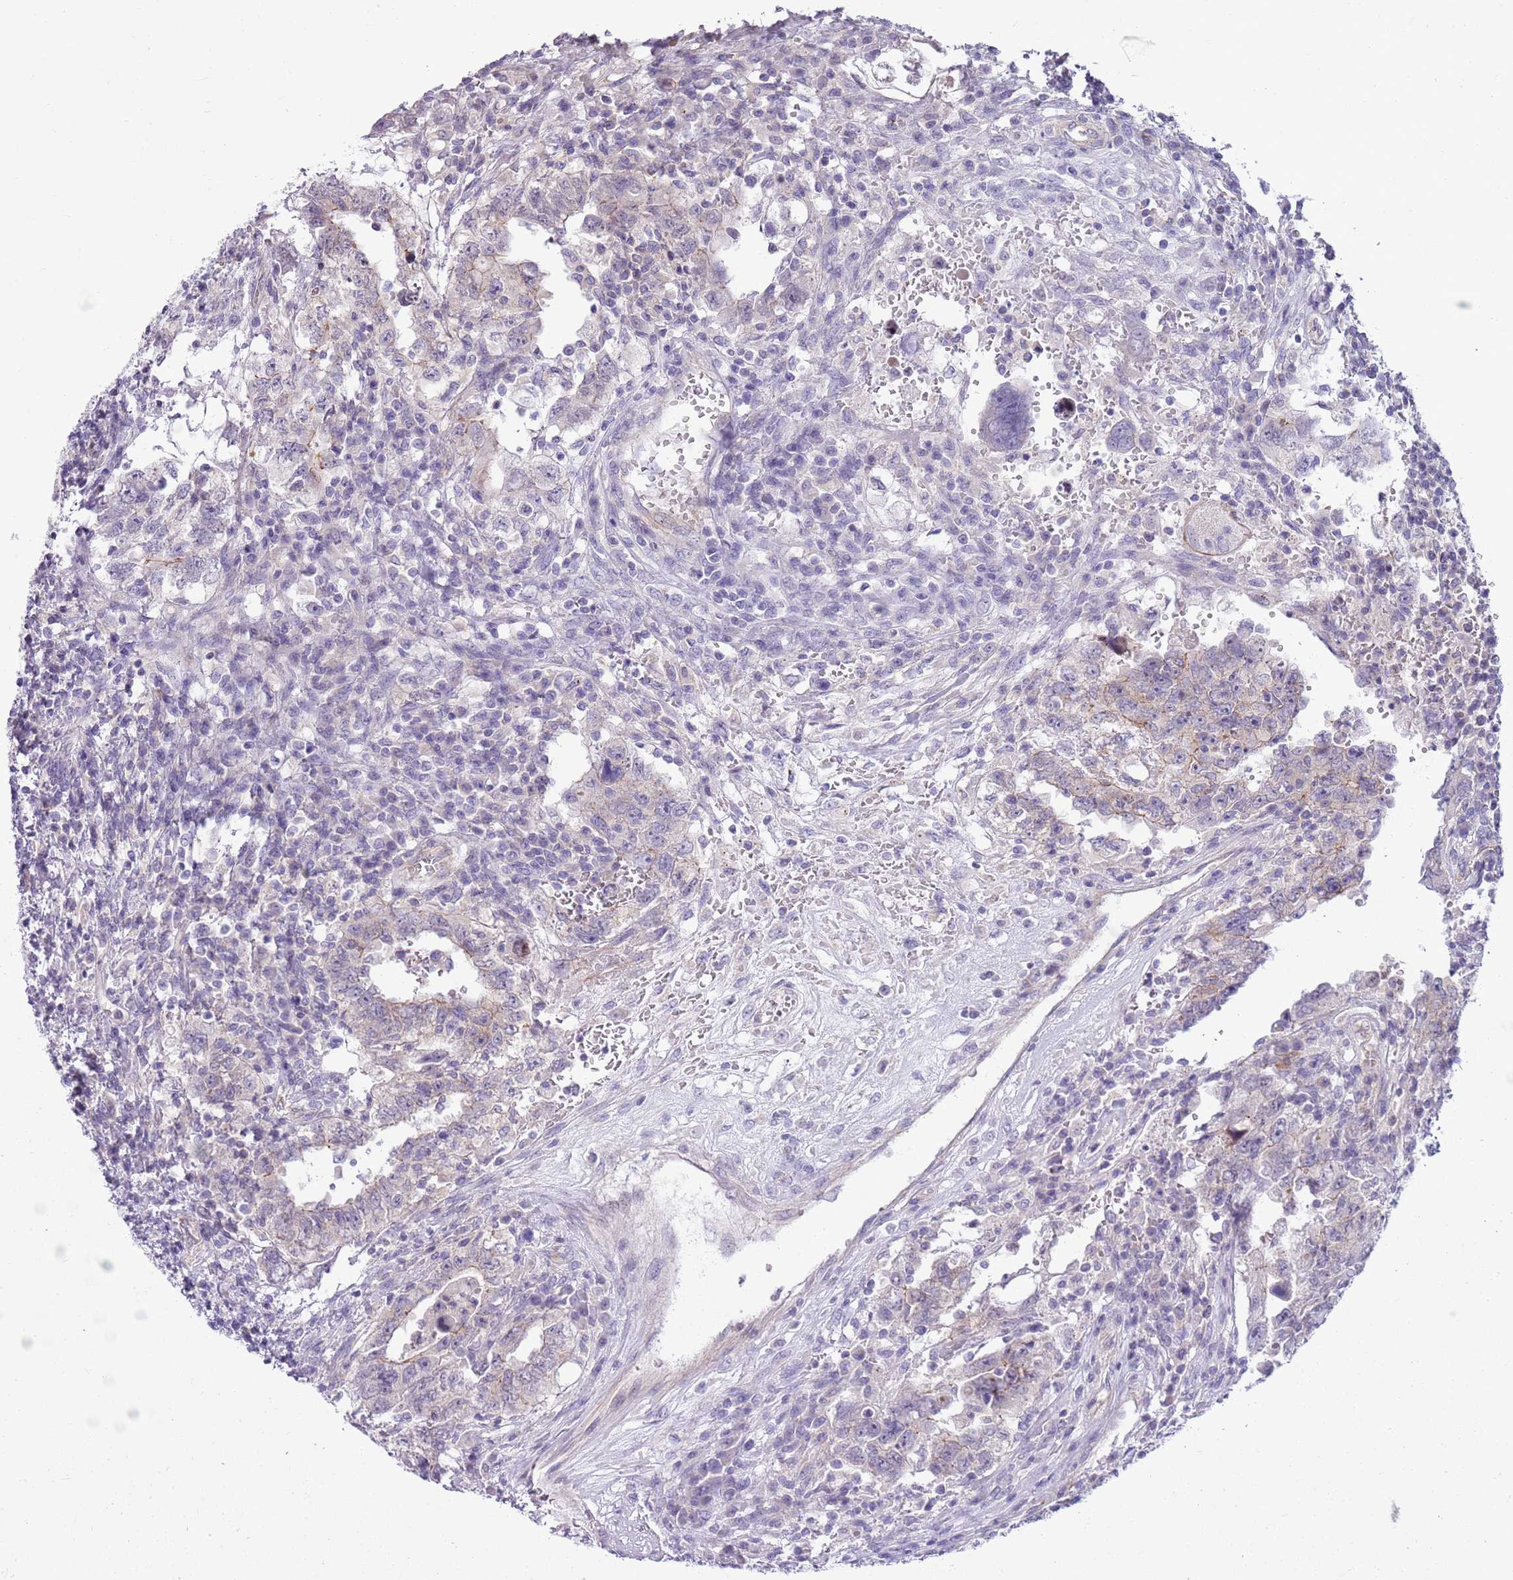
{"staining": {"intensity": "negative", "quantity": "none", "location": "none"}, "tissue": "testis cancer", "cell_type": "Tumor cells", "image_type": "cancer", "snomed": [{"axis": "morphology", "description": "Carcinoma, Embryonal, NOS"}, {"axis": "topography", "description": "Testis"}], "caption": "There is no significant staining in tumor cells of testis cancer (embryonal carcinoma).", "gene": "PARP8", "patient": {"sex": "male", "age": 26}}